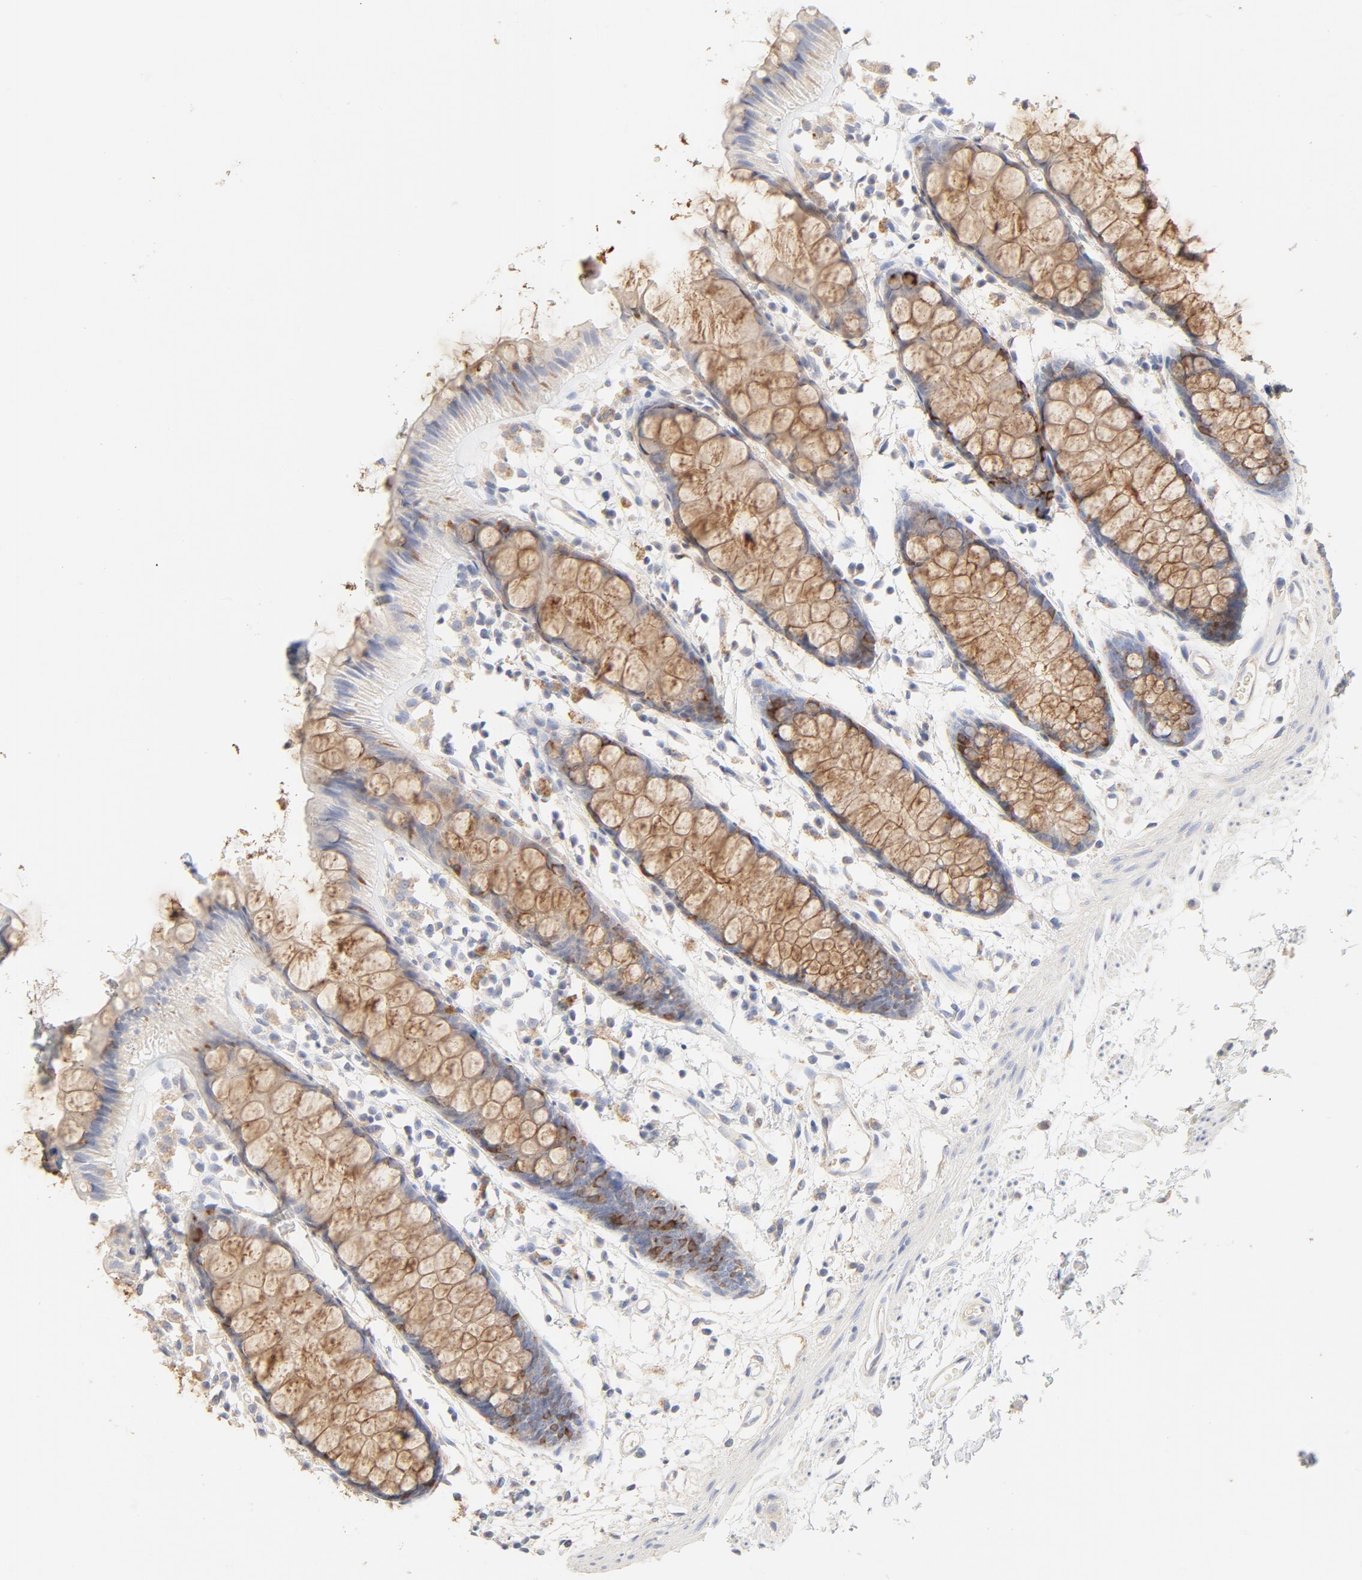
{"staining": {"intensity": "weak", "quantity": ">75%", "location": "cytoplasmic/membranous"}, "tissue": "rectum", "cell_type": "Glandular cells", "image_type": "normal", "snomed": [{"axis": "morphology", "description": "Normal tissue, NOS"}, {"axis": "topography", "description": "Rectum"}], "caption": "Brown immunohistochemical staining in normal human rectum displays weak cytoplasmic/membranous staining in approximately >75% of glandular cells.", "gene": "FCGBP", "patient": {"sex": "female", "age": 66}}